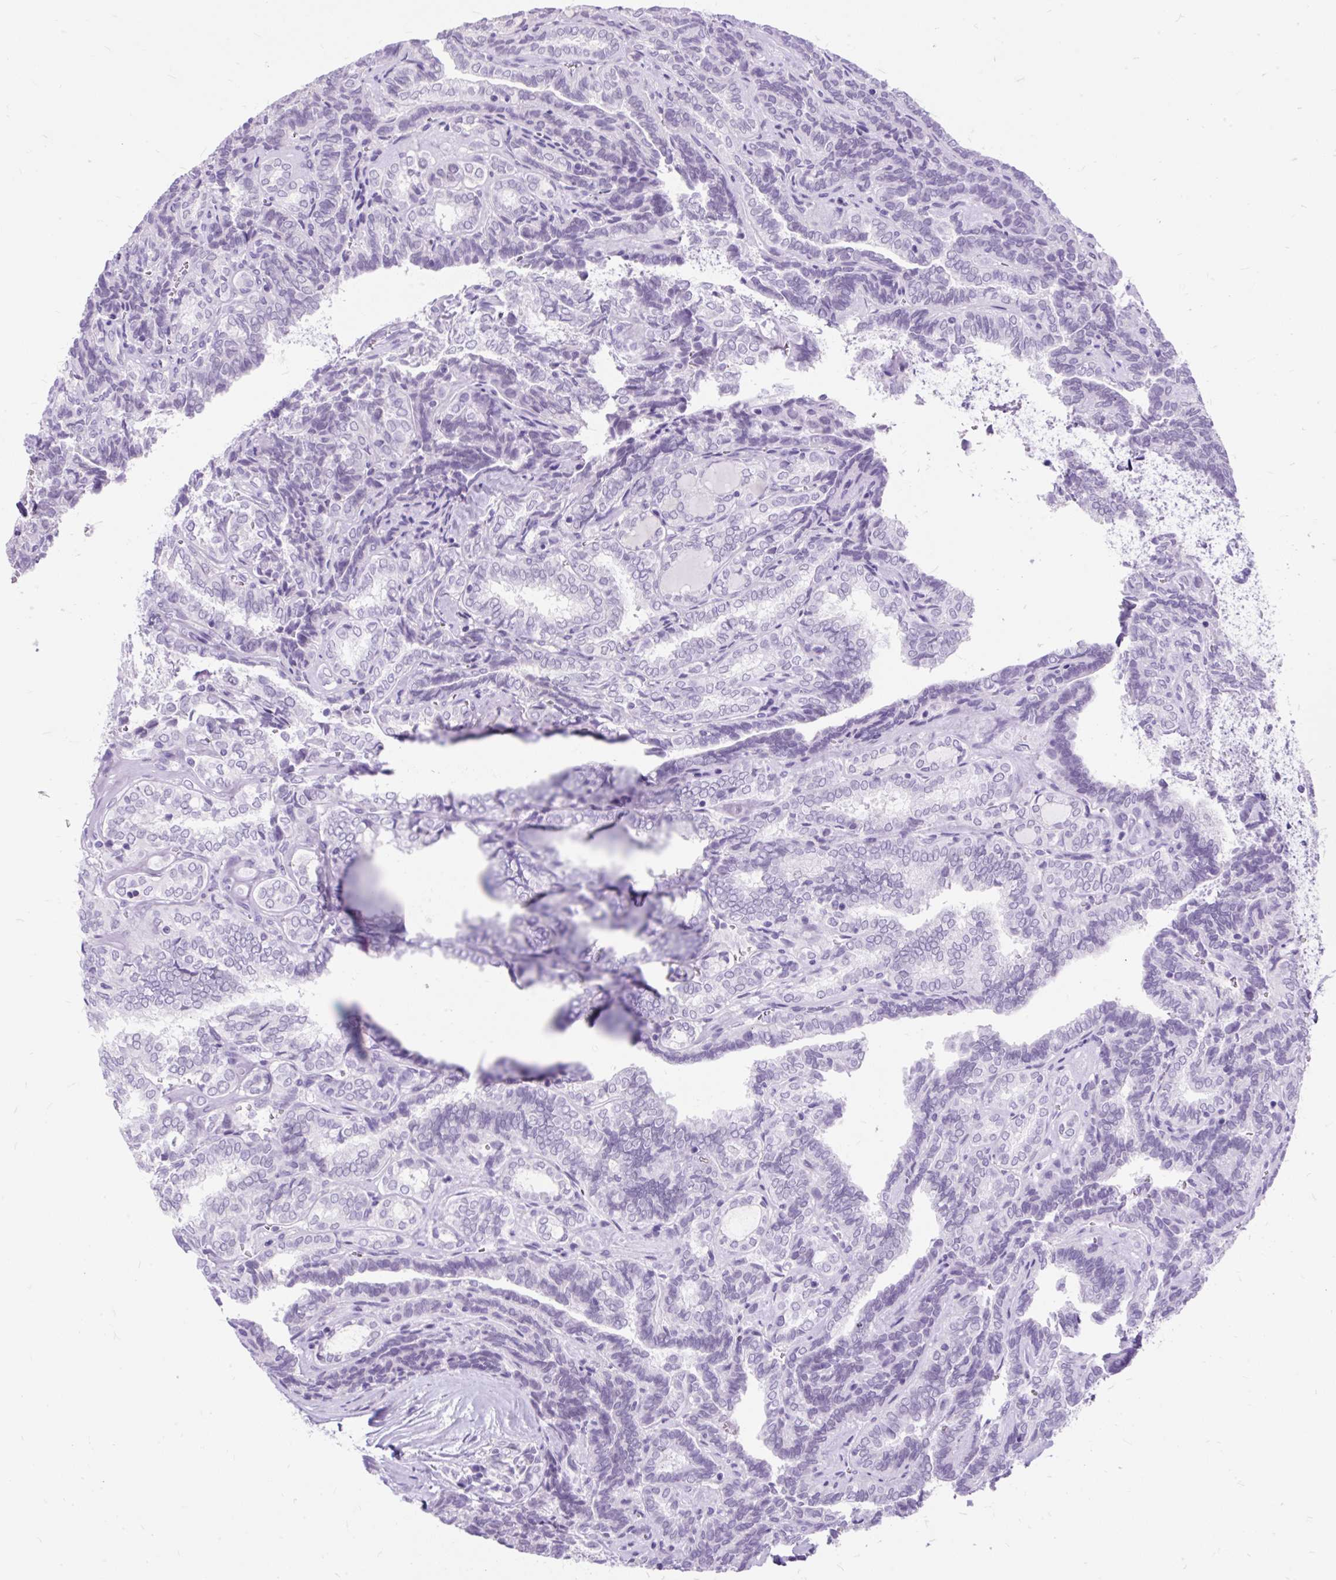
{"staining": {"intensity": "negative", "quantity": "none", "location": "none"}, "tissue": "thyroid cancer", "cell_type": "Tumor cells", "image_type": "cancer", "snomed": [{"axis": "morphology", "description": "Papillary adenocarcinoma, NOS"}, {"axis": "topography", "description": "Thyroid gland"}], "caption": "This histopathology image is of thyroid cancer (papillary adenocarcinoma) stained with immunohistochemistry to label a protein in brown with the nuclei are counter-stained blue. There is no staining in tumor cells.", "gene": "SCGB1A1", "patient": {"sex": "female", "age": 30}}